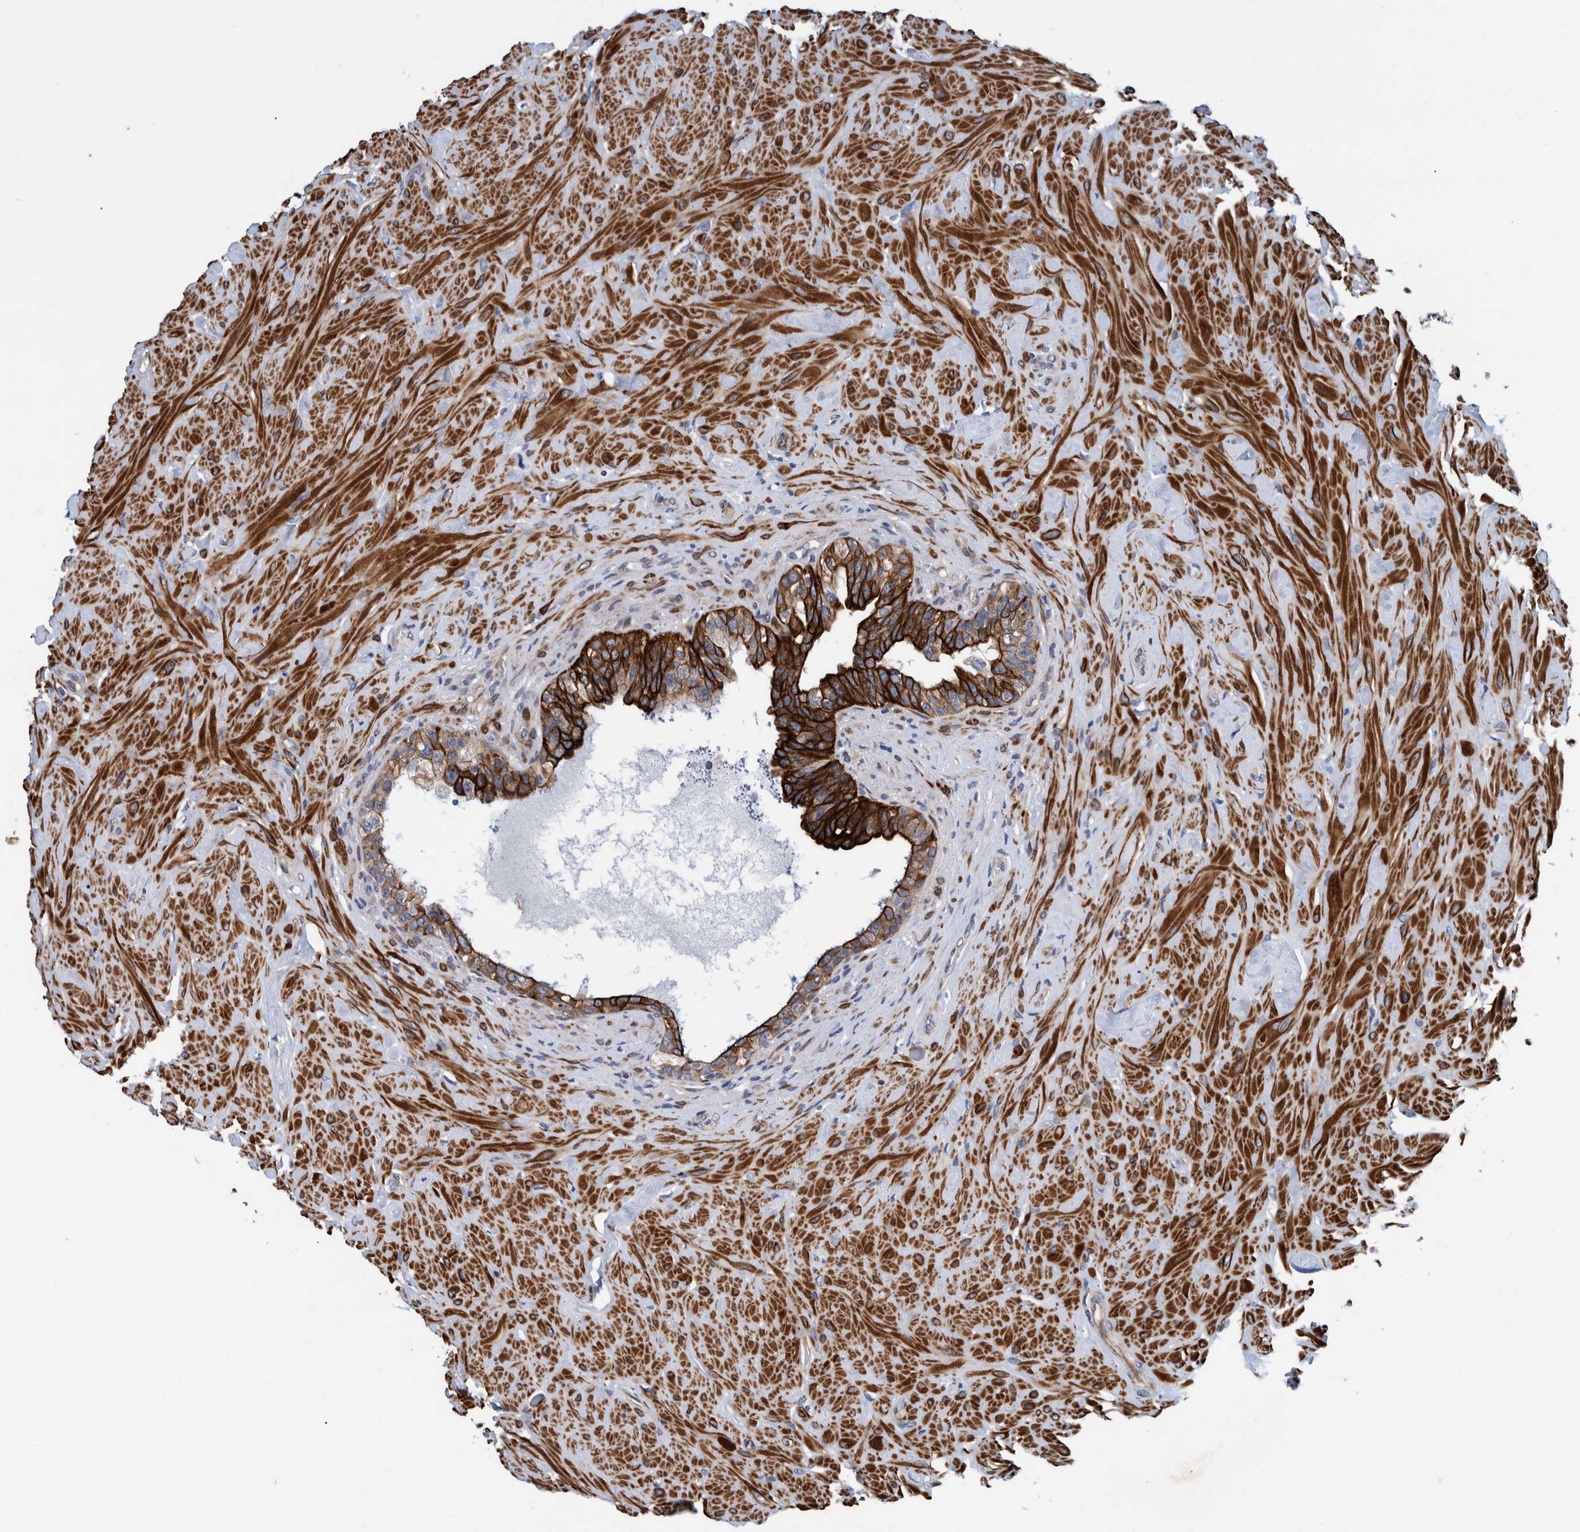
{"staining": {"intensity": "strong", "quantity": ">75%", "location": "cytoplasmic/membranous"}, "tissue": "seminal vesicle", "cell_type": "Glandular cells", "image_type": "normal", "snomed": [{"axis": "morphology", "description": "Normal tissue, NOS"}, {"axis": "topography", "description": "Seminal veicle"}], "caption": "The immunohistochemical stain highlights strong cytoplasmic/membranous positivity in glandular cells of normal seminal vesicle.", "gene": "MKS1", "patient": {"sex": "male", "age": 68}}